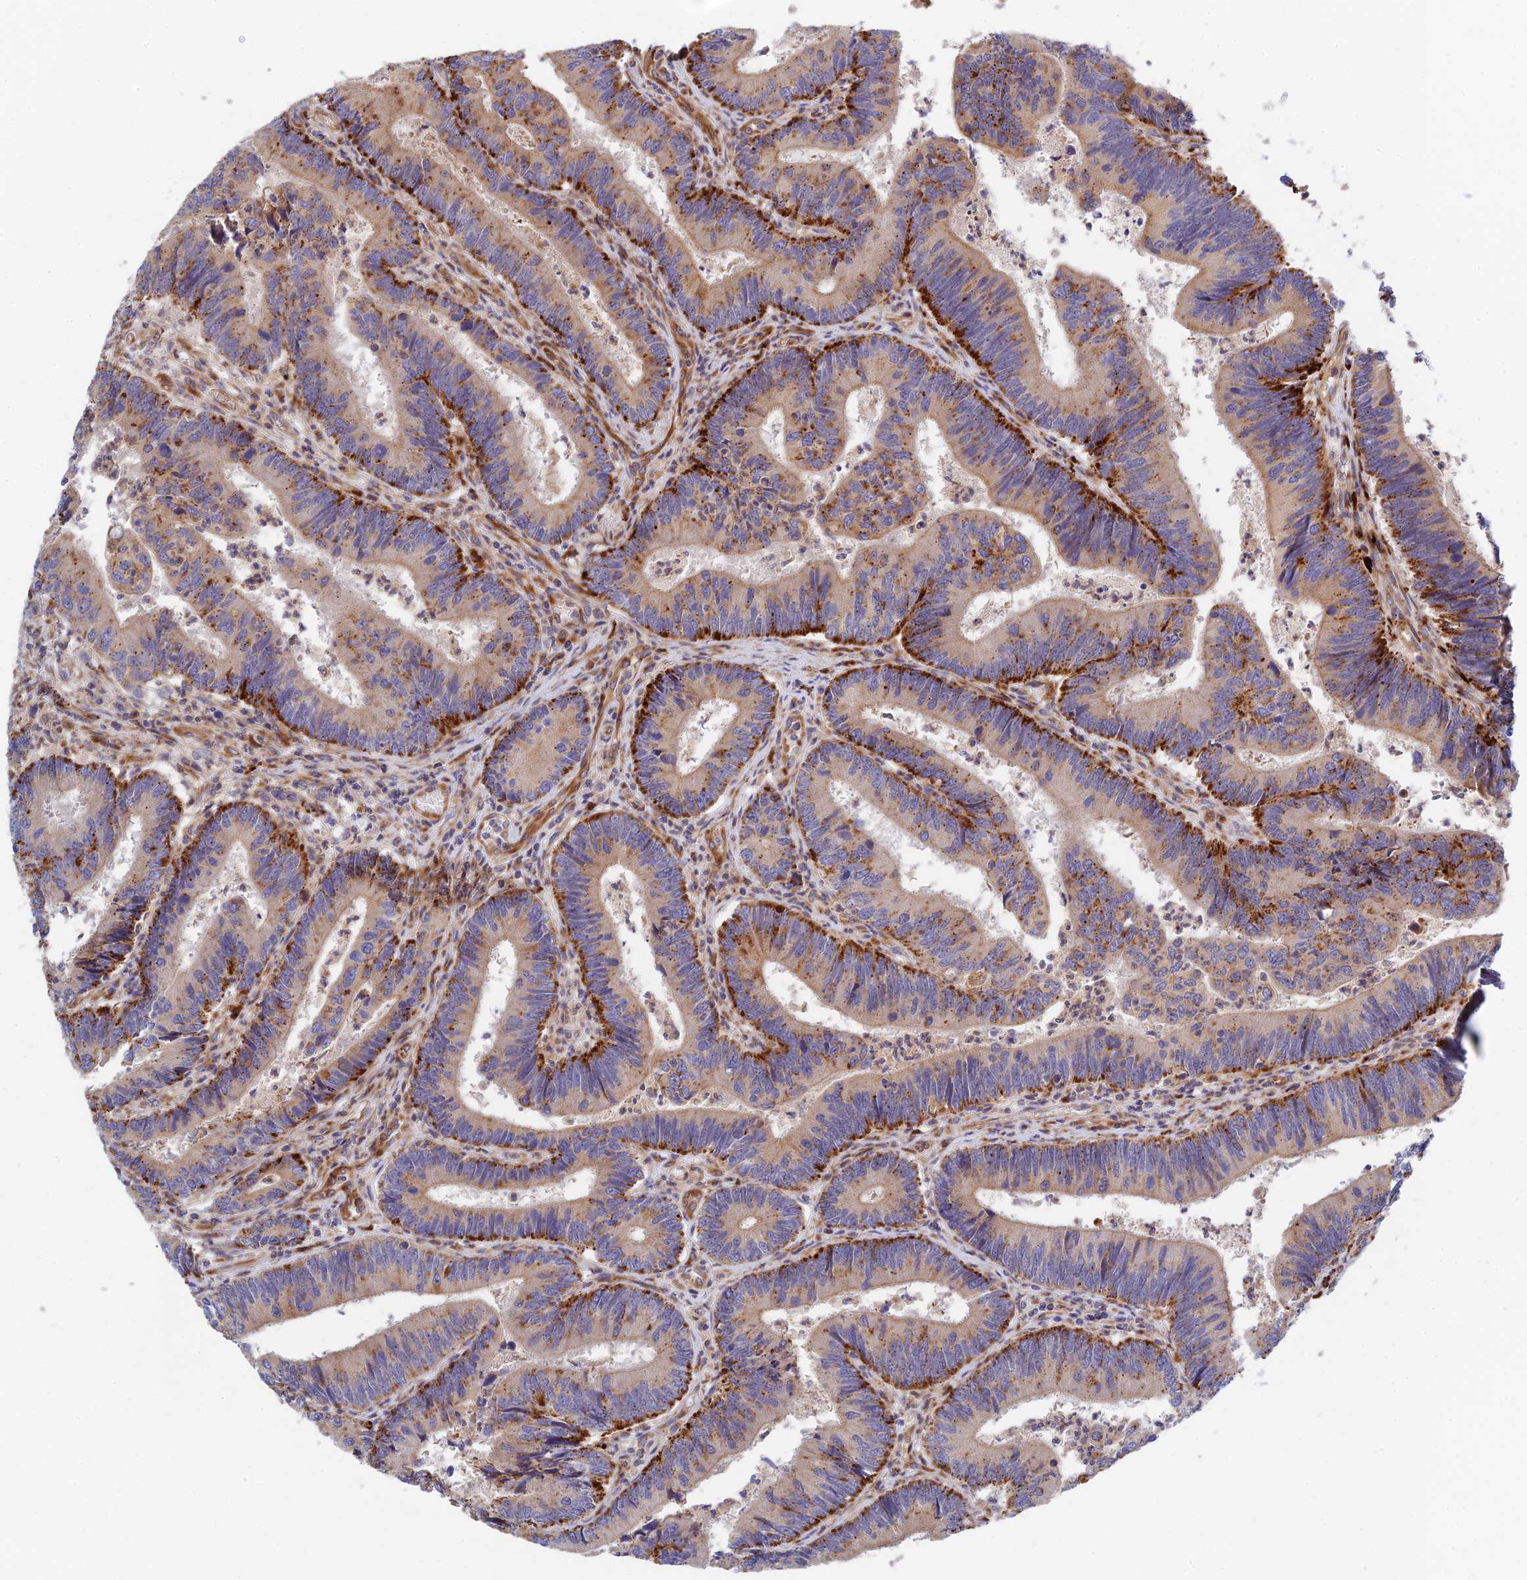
{"staining": {"intensity": "strong", "quantity": "25%-75%", "location": "cytoplasmic/membranous"}, "tissue": "colorectal cancer", "cell_type": "Tumor cells", "image_type": "cancer", "snomed": [{"axis": "morphology", "description": "Adenocarcinoma, NOS"}, {"axis": "topography", "description": "Colon"}], "caption": "The immunohistochemical stain highlights strong cytoplasmic/membranous staining in tumor cells of adenocarcinoma (colorectal) tissue.", "gene": "PPP2R3C", "patient": {"sex": "female", "age": 67}}